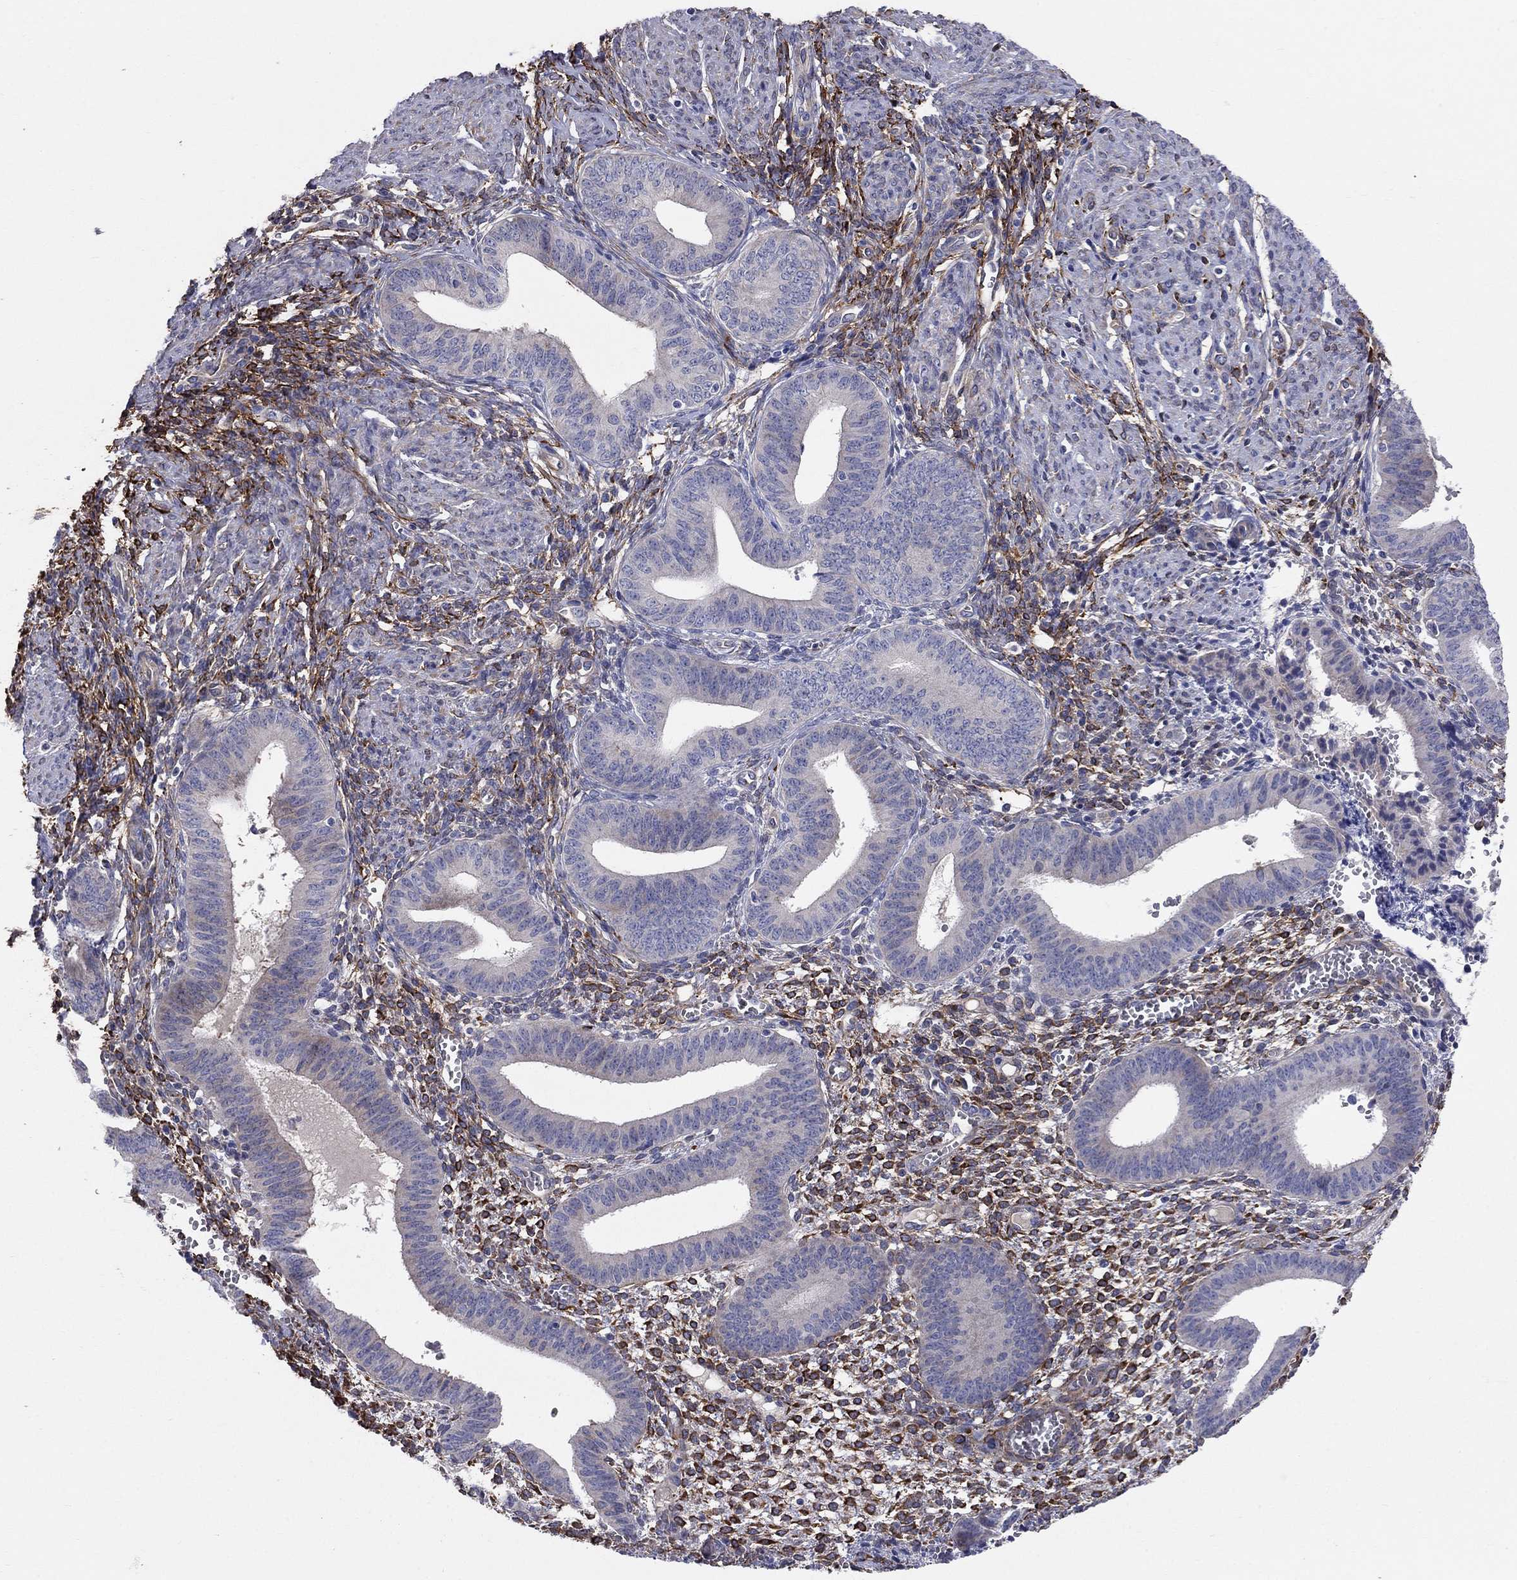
{"staining": {"intensity": "strong", "quantity": "25%-75%", "location": "cytoplasmic/membranous"}, "tissue": "endometrium", "cell_type": "Cells in endometrial stroma", "image_type": "normal", "snomed": [{"axis": "morphology", "description": "Normal tissue, NOS"}, {"axis": "topography", "description": "Endometrium"}], "caption": "Strong cytoplasmic/membranous protein staining is appreciated in approximately 25%-75% of cells in endometrial stroma in endometrium.", "gene": "EMP2", "patient": {"sex": "female", "age": 42}}